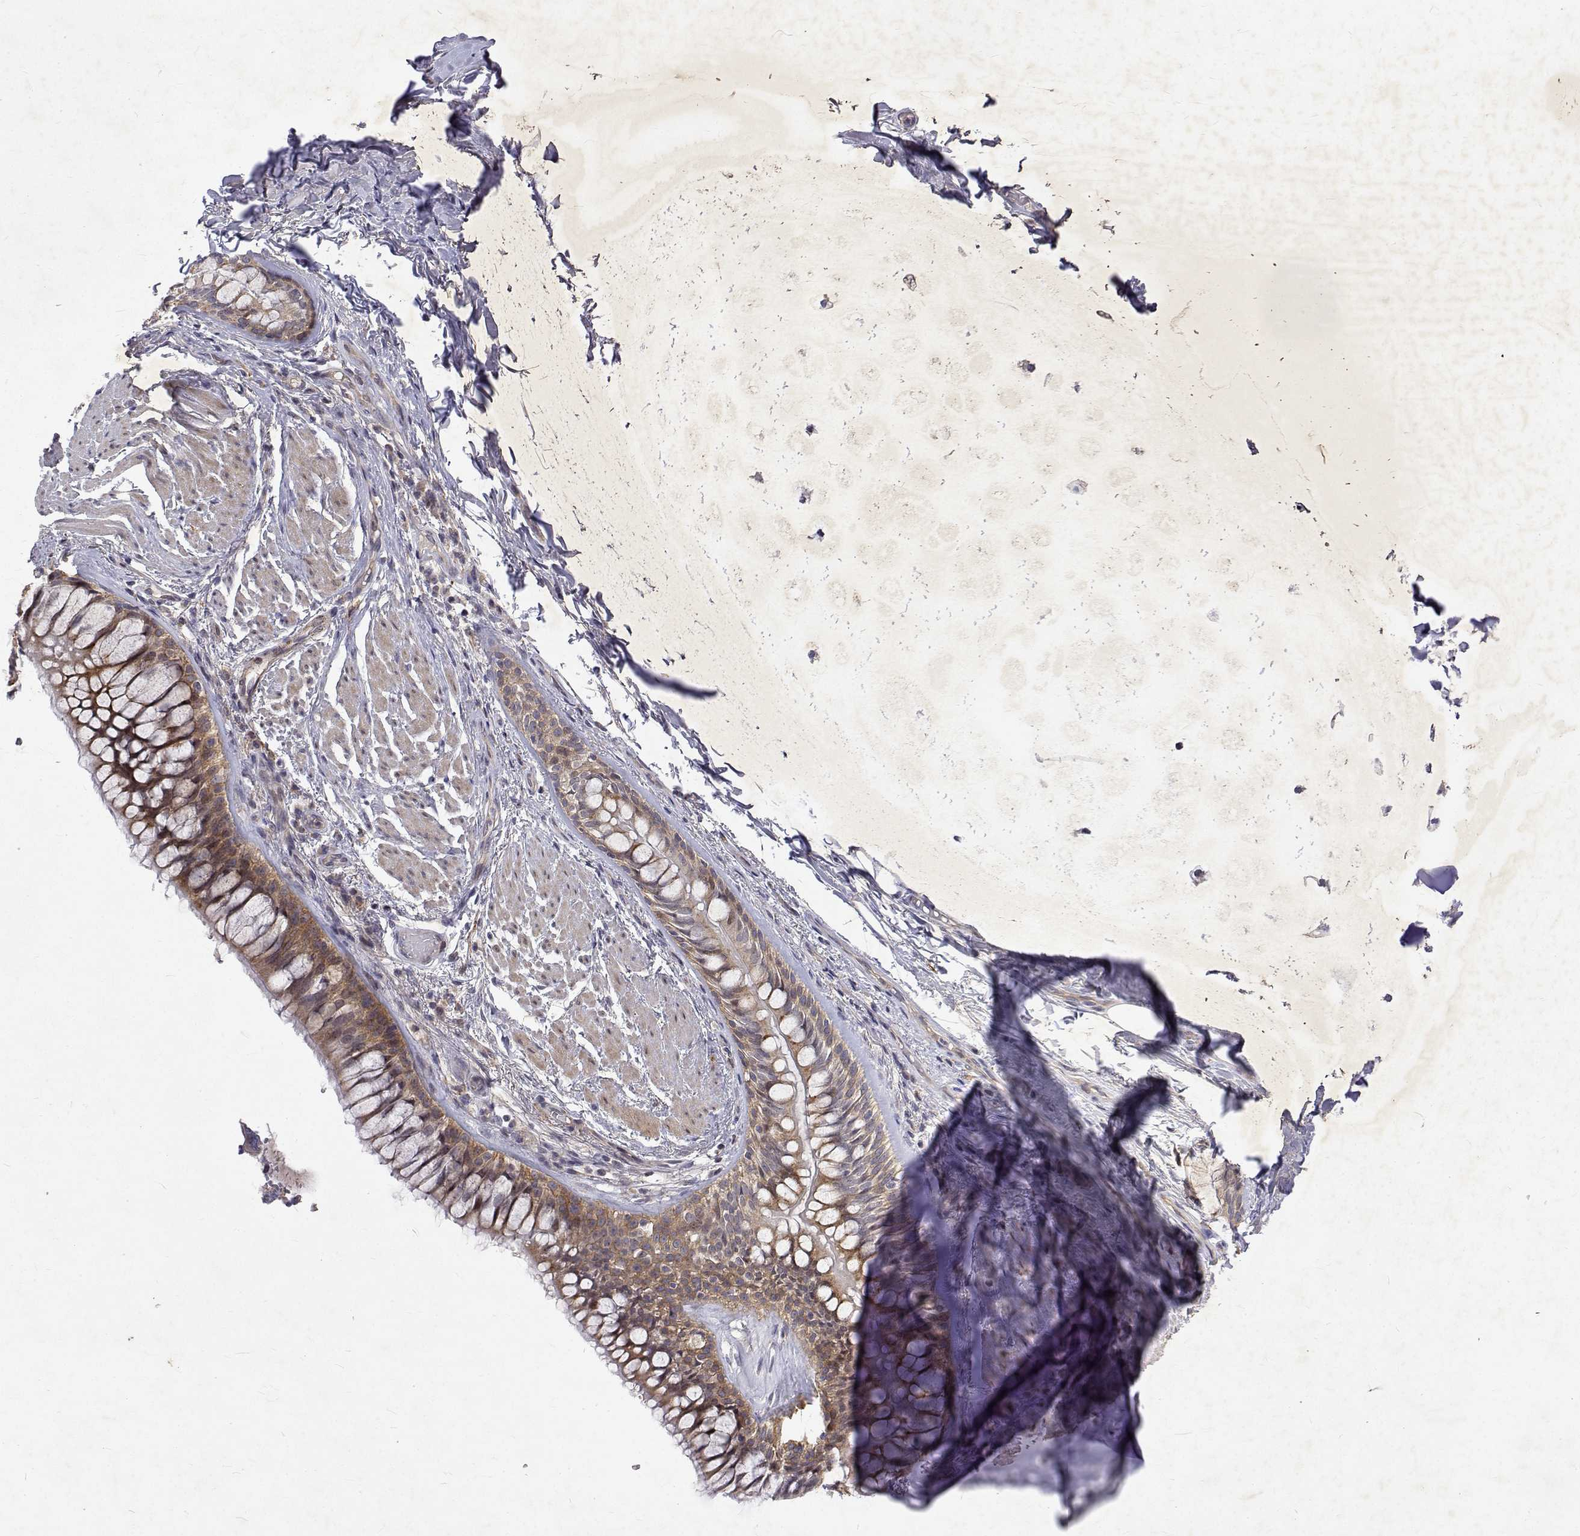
{"staining": {"intensity": "moderate", "quantity": "25%-75%", "location": "cytoplasmic/membranous"}, "tissue": "adipose tissue", "cell_type": "Adipocytes", "image_type": "normal", "snomed": [{"axis": "morphology", "description": "Normal tissue, NOS"}, {"axis": "topography", "description": "Cartilage tissue"}, {"axis": "topography", "description": "Bronchus"}], "caption": "Immunohistochemistry (IHC) of unremarkable human adipose tissue demonstrates medium levels of moderate cytoplasmic/membranous expression in about 25%-75% of adipocytes.", "gene": "ALKBH8", "patient": {"sex": "male", "age": 64}}